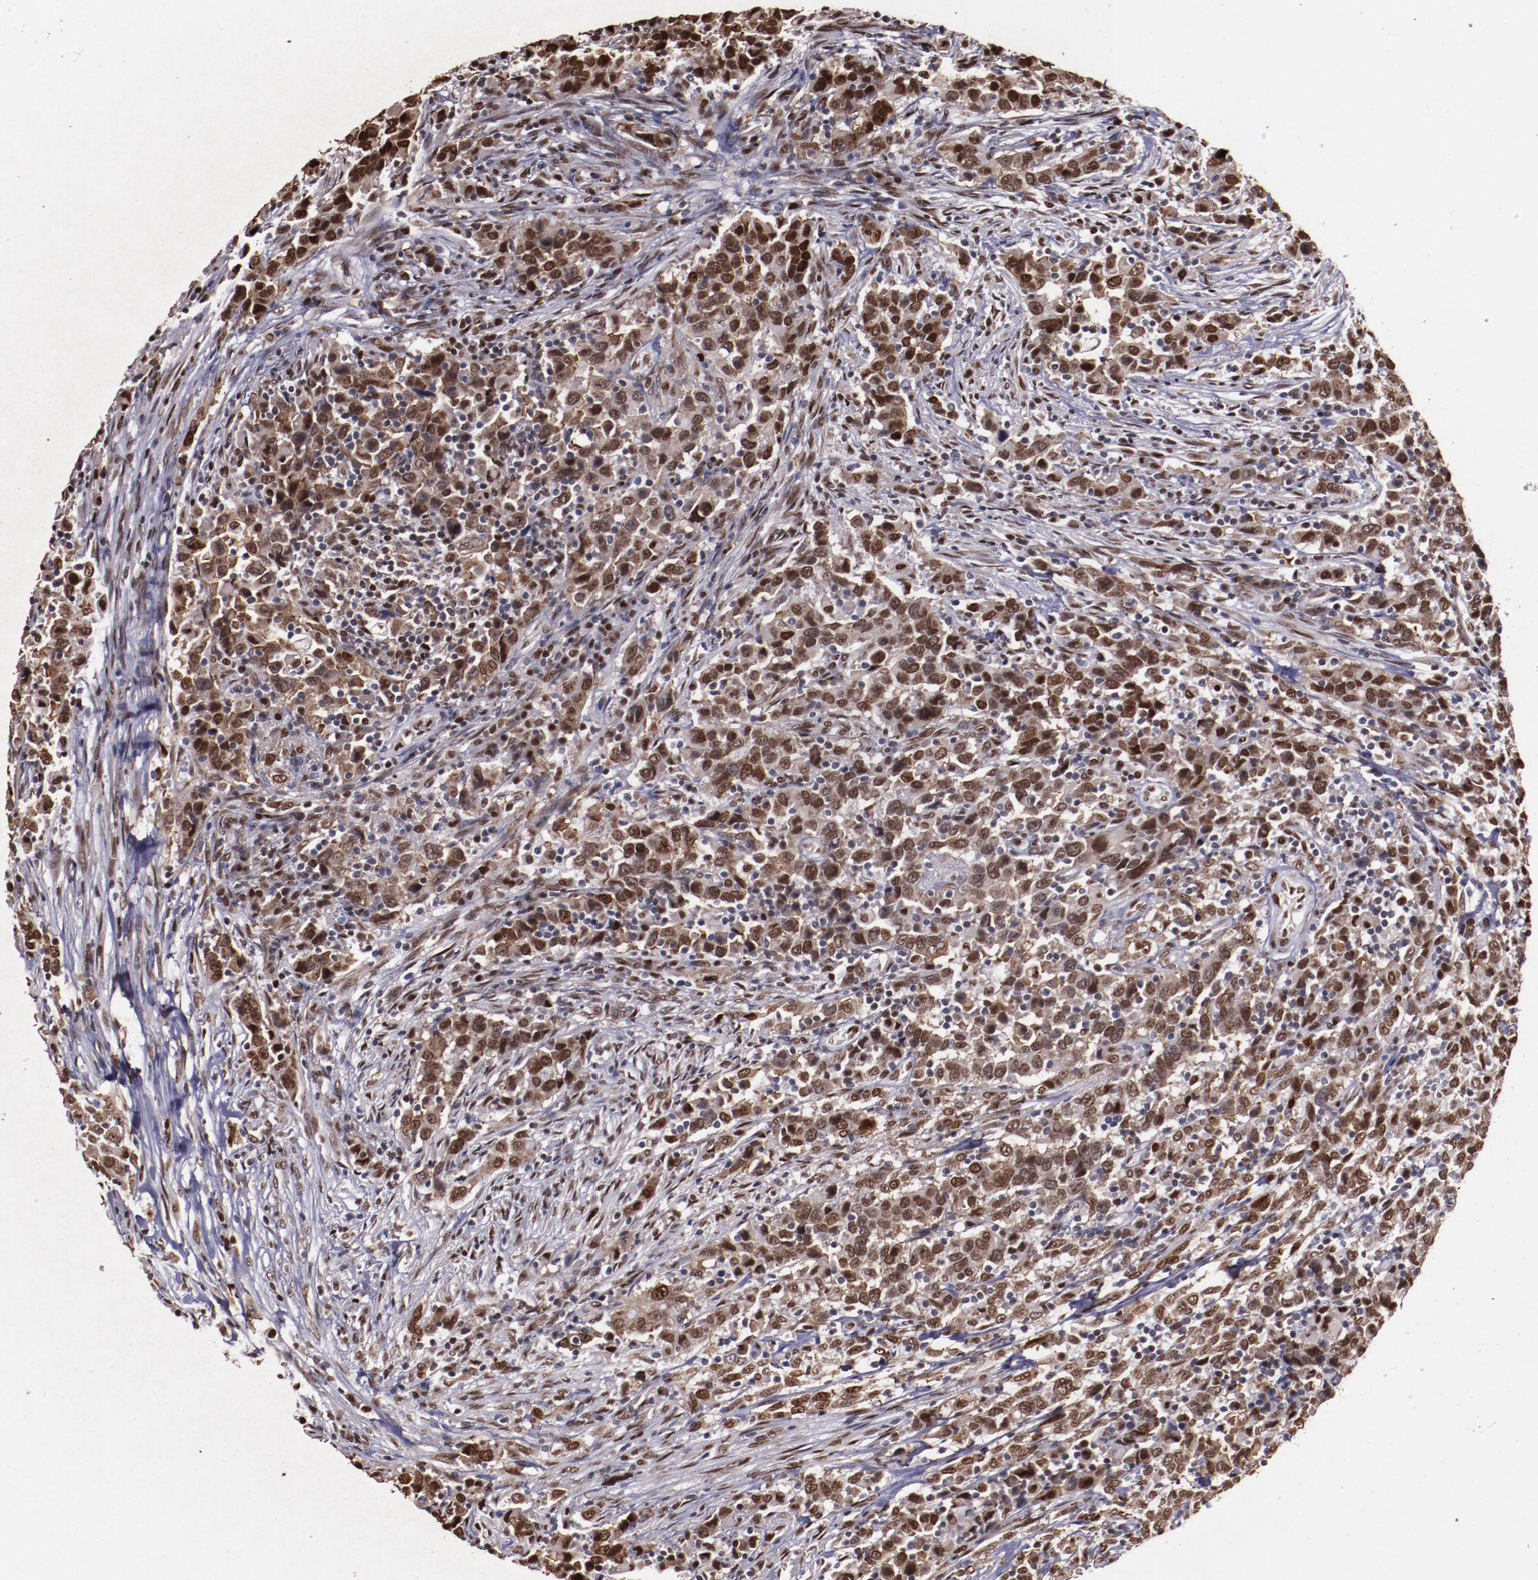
{"staining": {"intensity": "moderate", "quantity": ">75%", "location": "cytoplasmic/membranous,nuclear"}, "tissue": "urothelial cancer", "cell_type": "Tumor cells", "image_type": "cancer", "snomed": [{"axis": "morphology", "description": "Urothelial carcinoma, High grade"}, {"axis": "topography", "description": "Urinary bladder"}], "caption": "Immunohistochemistry (DAB) staining of human urothelial cancer reveals moderate cytoplasmic/membranous and nuclear protein staining in approximately >75% of tumor cells. The staining was performed using DAB, with brown indicating positive protein expression. Nuclei are stained blue with hematoxylin.", "gene": "APEX1", "patient": {"sex": "male", "age": 61}}